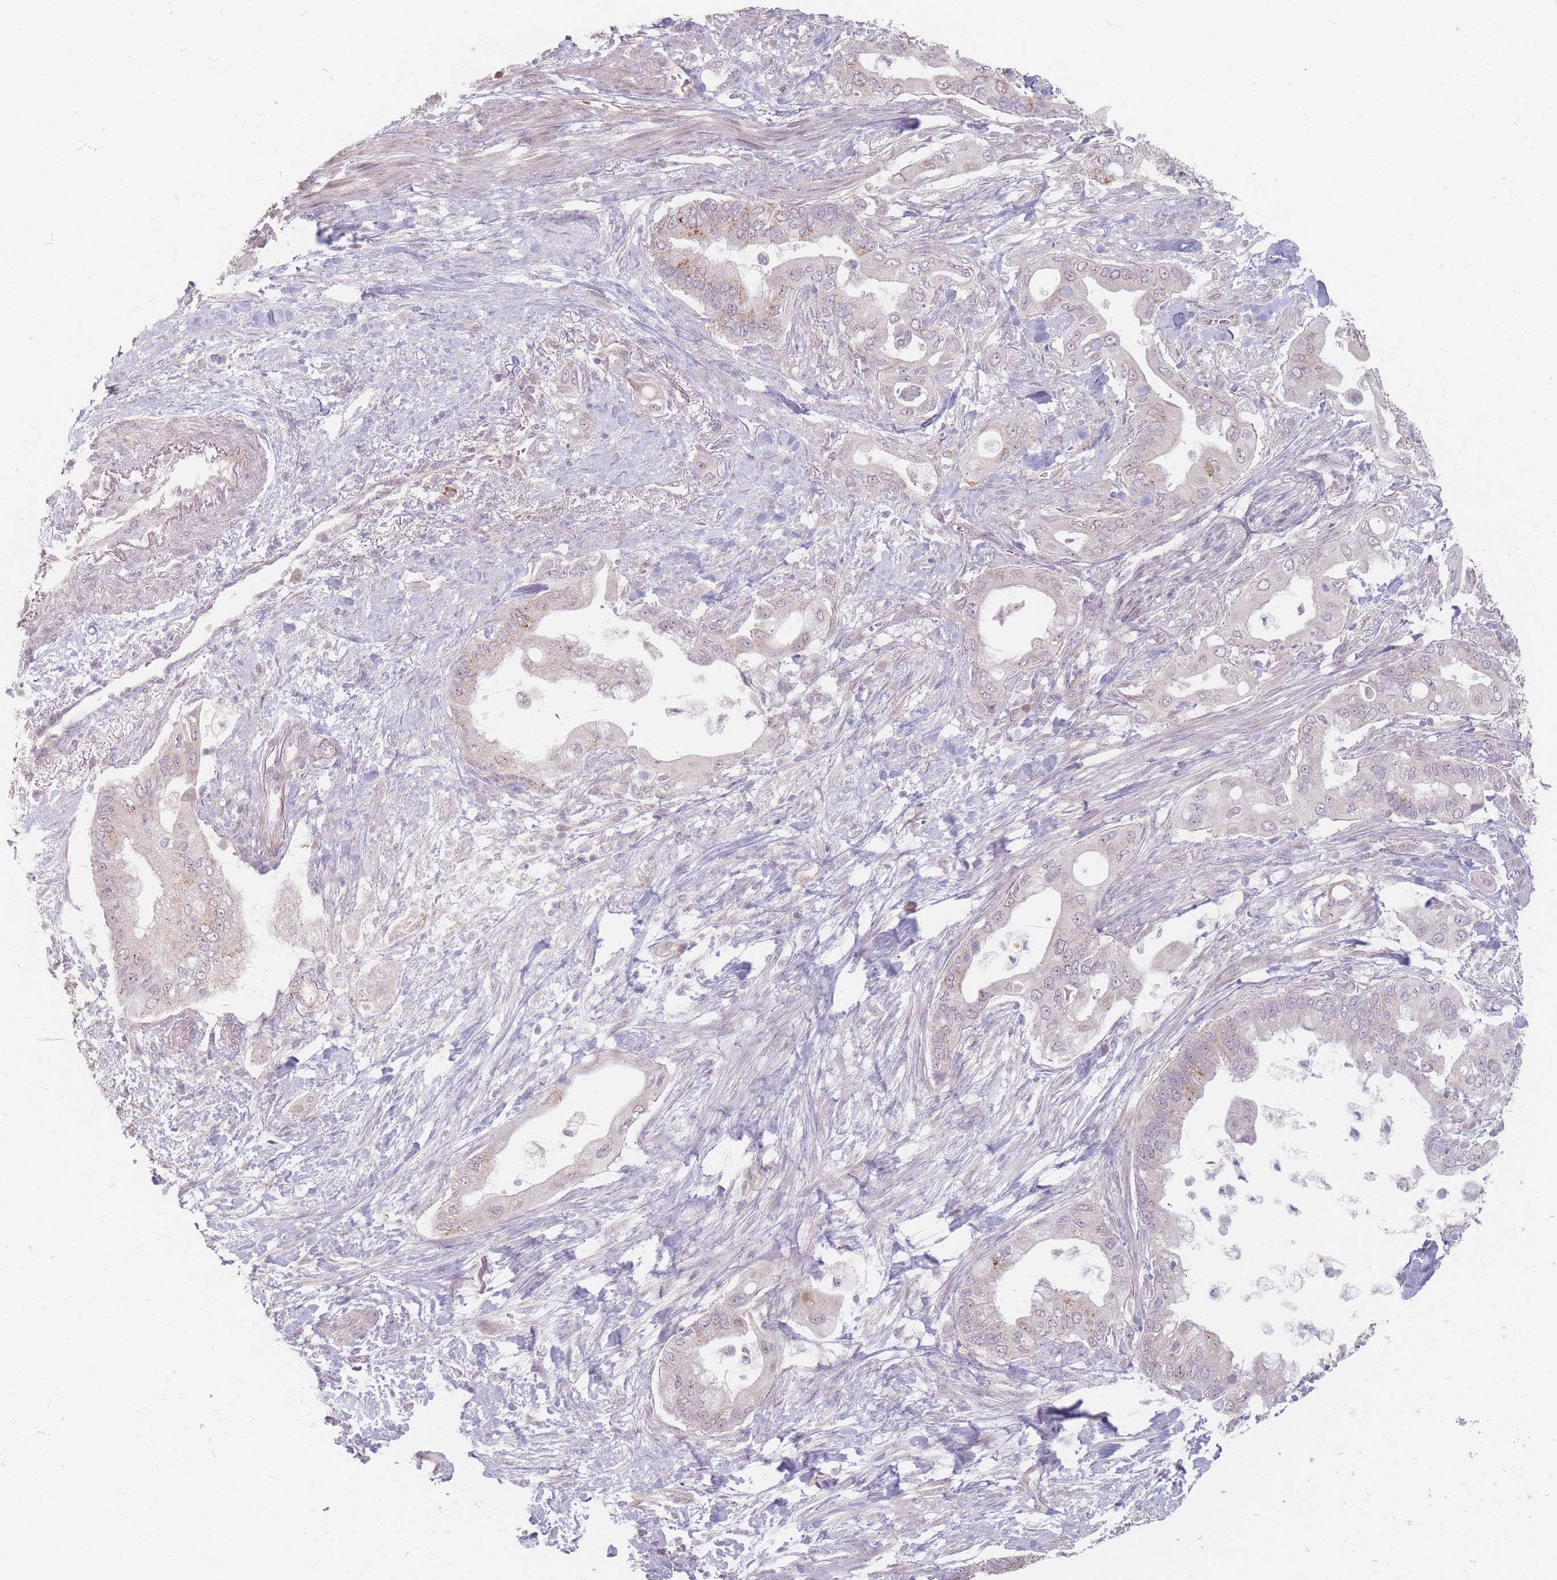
{"staining": {"intensity": "moderate", "quantity": "<25%", "location": "cytoplasmic/membranous"}, "tissue": "pancreatic cancer", "cell_type": "Tumor cells", "image_type": "cancer", "snomed": [{"axis": "morphology", "description": "Adenocarcinoma, NOS"}, {"axis": "topography", "description": "Pancreas"}], "caption": "Pancreatic cancer stained with DAB IHC displays low levels of moderate cytoplasmic/membranous positivity in about <25% of tumor cells.", "gene": "GABRA6", "patient": {"sex": "male", "age": 57}}